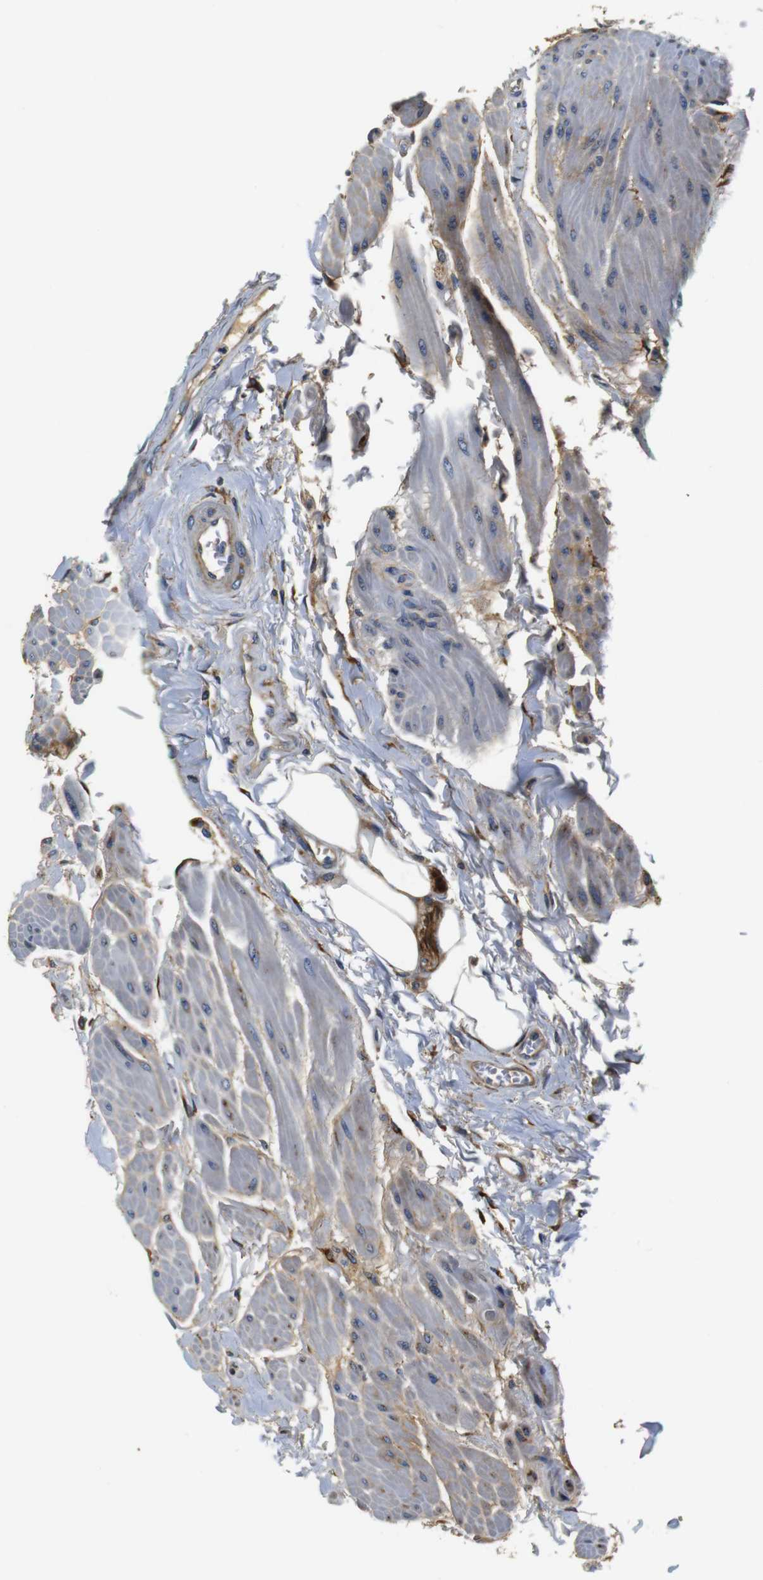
{"staining": {"intensity": "moderate", "quantity": "25%-75%", "location": "cytoplasmic/membranous"}, "tissue": "urinary bladder", "cell_type": "Urothelial cells", "image_type": "normal", "snomed": [{"axis": "morphology", "description": "Normal tissue, NOS"}, {"axis": "topography", "description": "Urinary bladder"}], "caption": "Immunohistochemical staining of normal urinary bladder demonstrates moderate cytoplasmic/membranous protein expression in approximately 25%-75% of urothelial cells. (DAB IHC, brown staining for protein, blue staining for nuclei).", "gene": "COL1A1", "patient": {"sex": "female", "age": 79}}